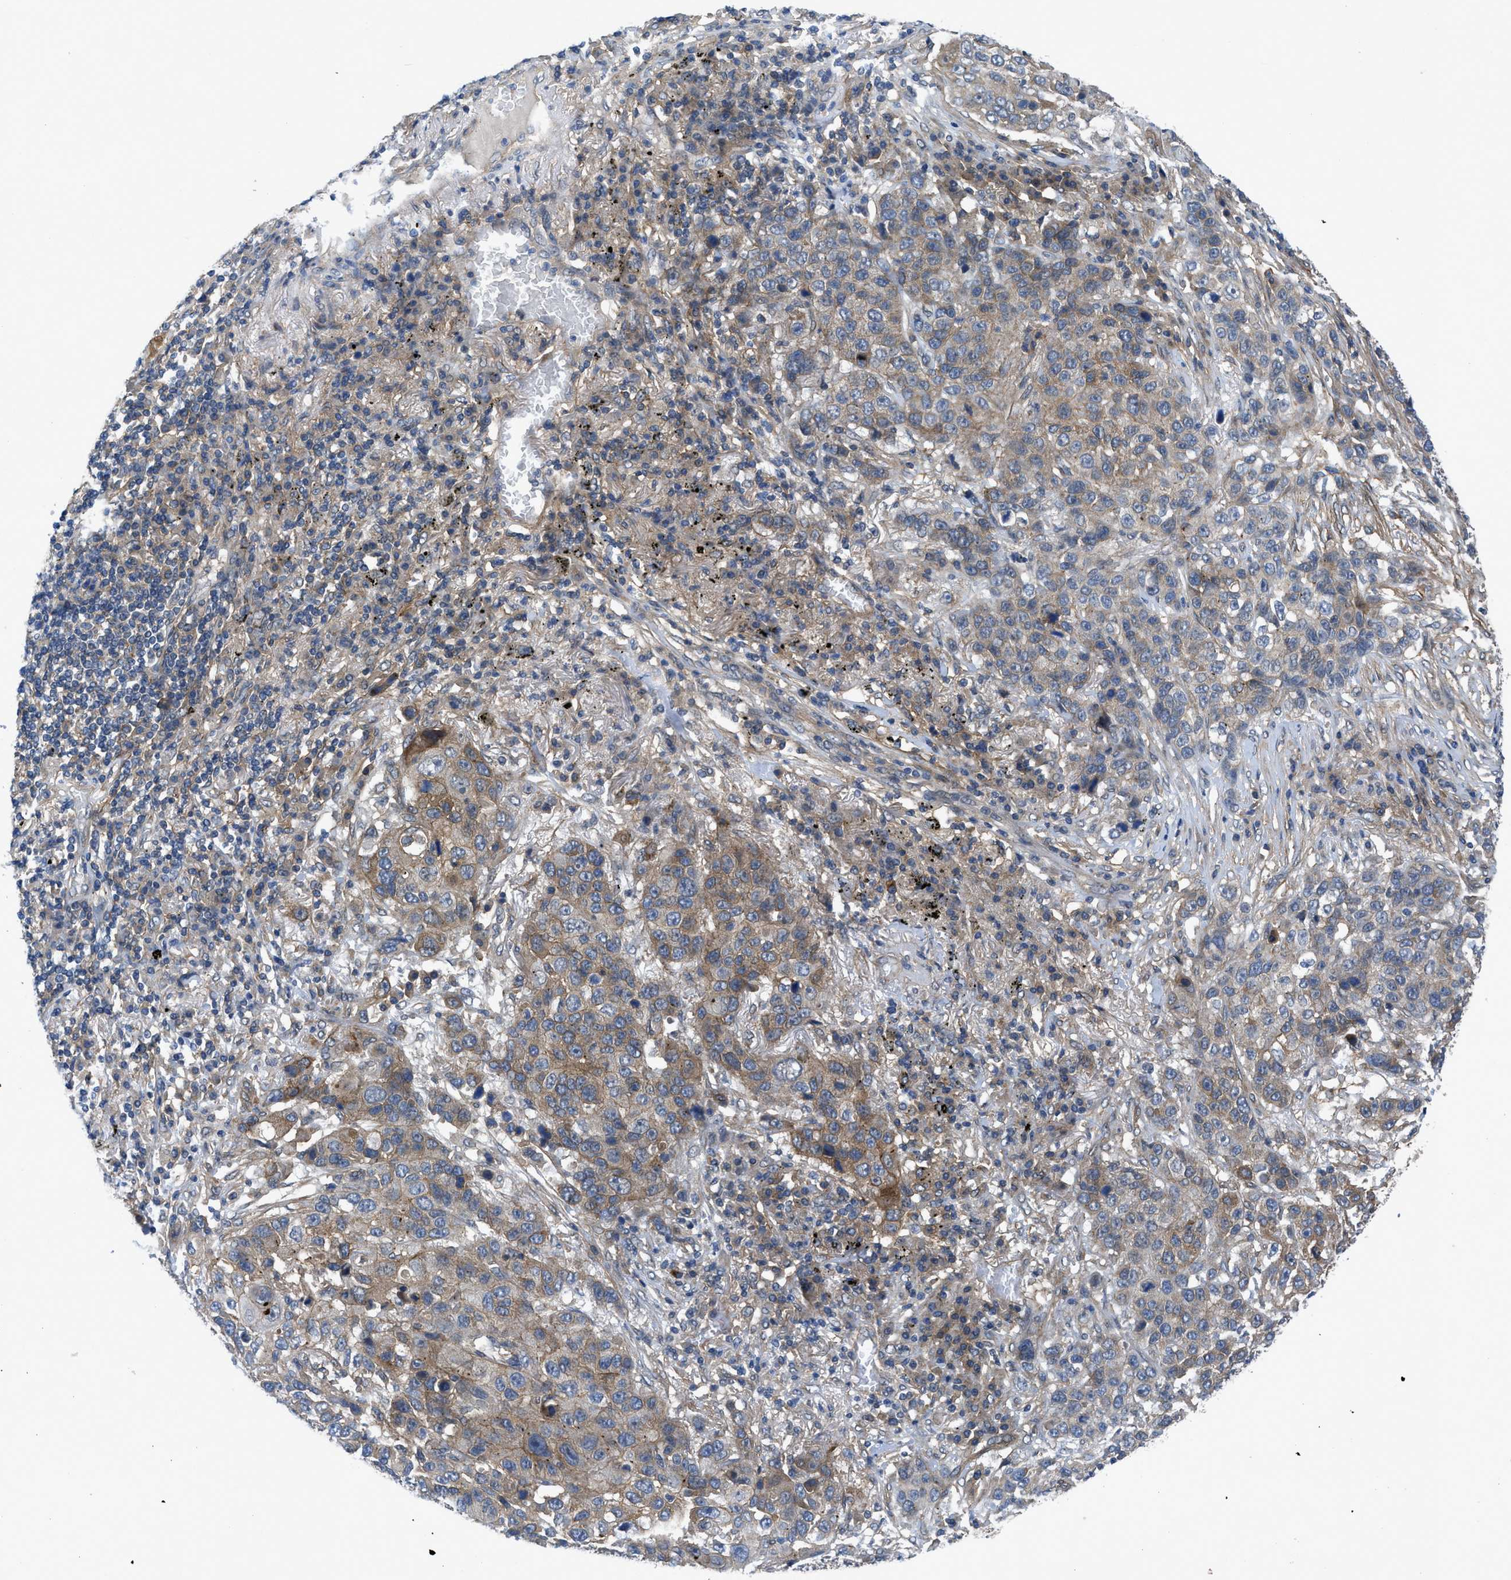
{"staining": {"intensity": "weak", "quantity": "25%-75%", "location": "cytoplasmic/membranous"}, "tissue": "lung cancer", "cell_type": "Tumor cells", "image_type": "cancer", "snomed": [{"axis": "morphology", "description": "Squamous cell carcinoma, NOS"}, {"axis": "topography", "description": "Lung"}], "caption": "Tumor cells show weak cytoplasmic/membranous expression in about 25%-75% of cells in lung cancer (squamous cell carcinoma).", "gene": "PANX1", "patient": {"sex": "male", "age": 57}}